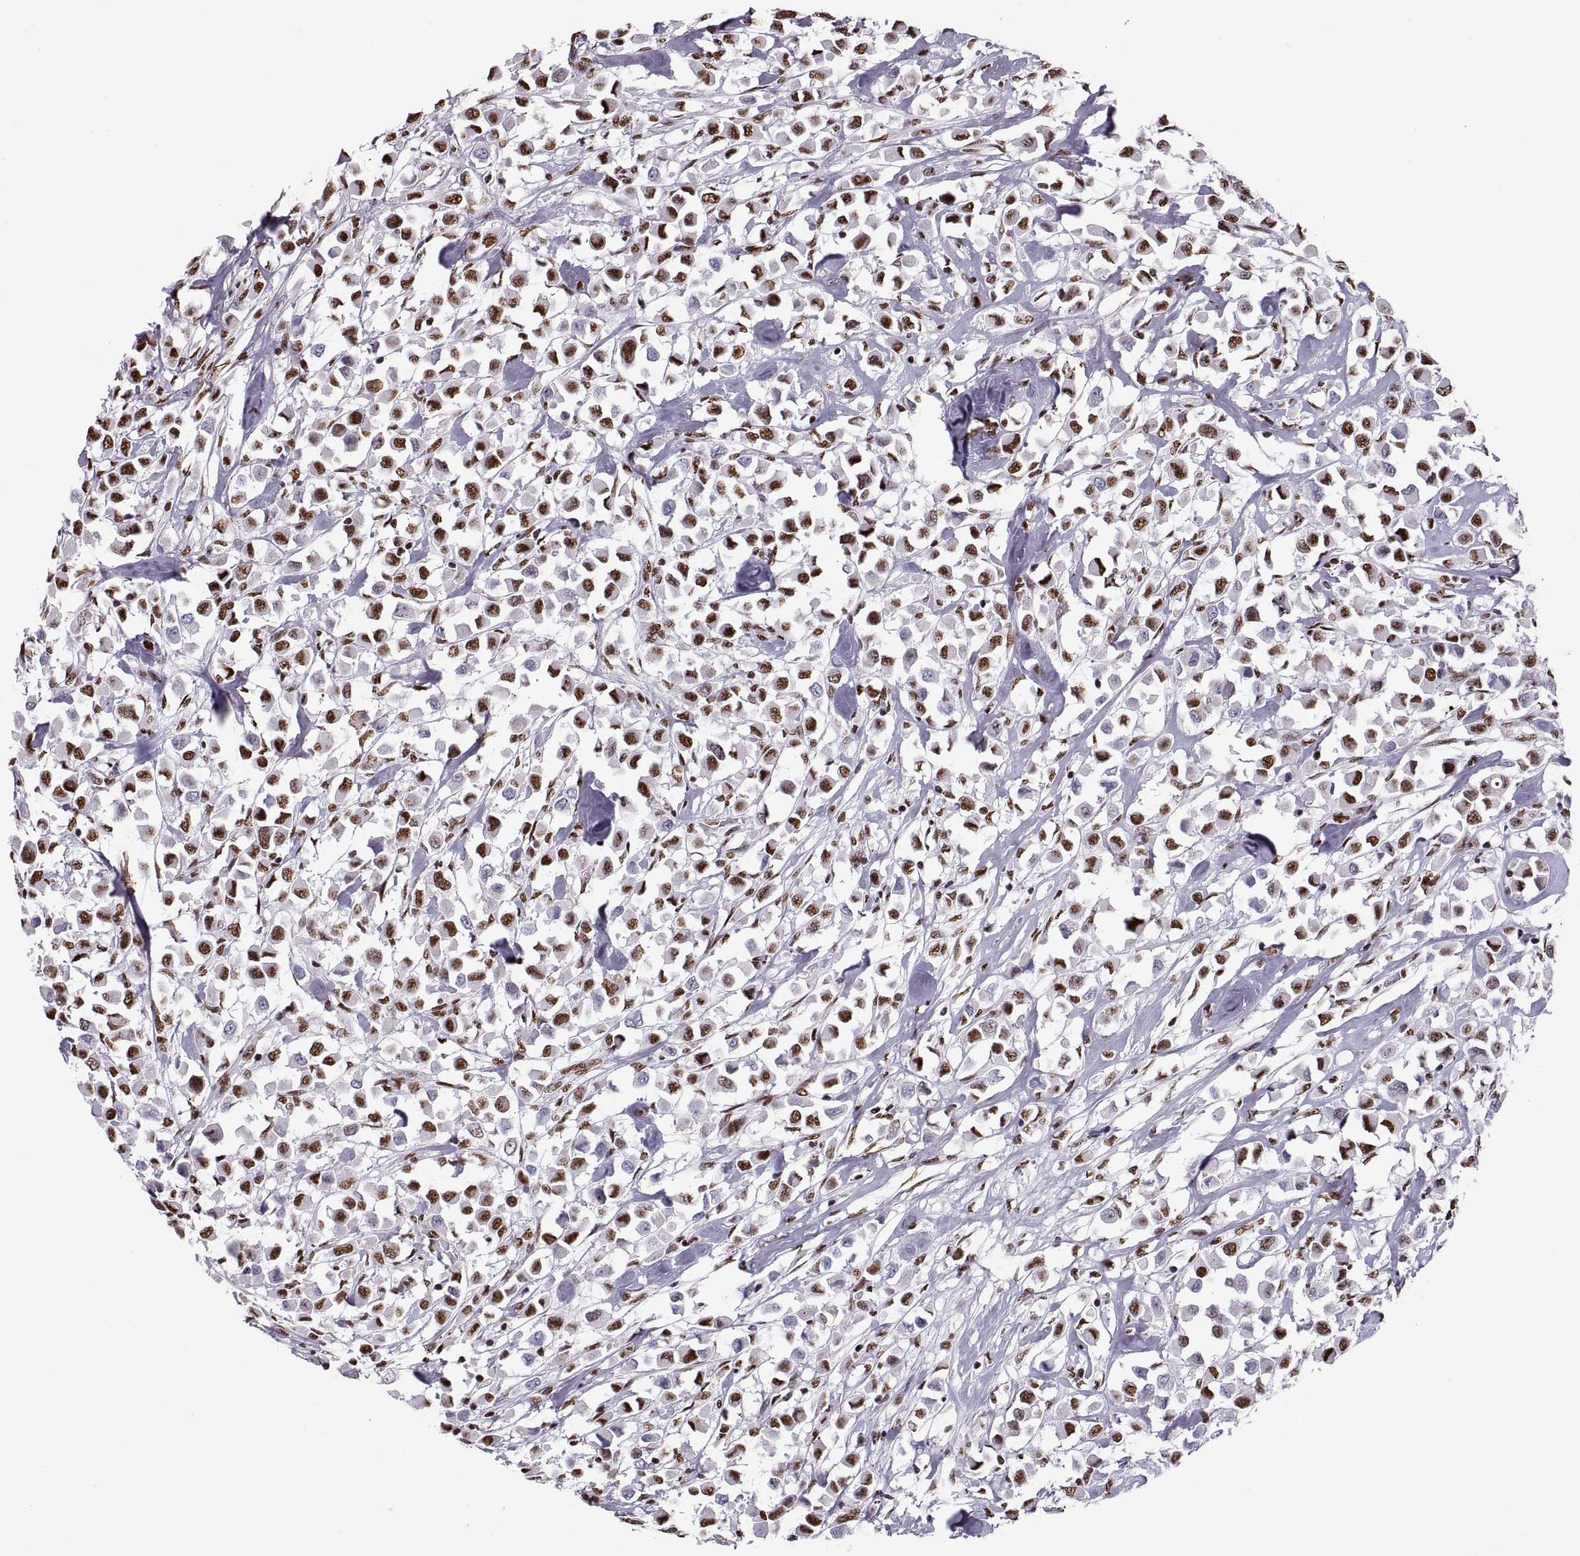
{"staining": {"intensity": "strong", "quantity": ">75%", "location": "nuclear"}, "tissue": "breast cancer", "cell_type": "Tumor cells", "image_type": "cancer", "snomed": [{"axis": "morphology", "description": "Duct carcinoma"}, {"axis": "topography", "description": "Breast"}], "caption": "IHC photomicrograph of neoplastic tissue: human breast infiltrating ductal carcinoma stained using immunohistochemistry (IHC) displays high levels of strong protein expression localized specifically in the nuclear of tumor cells, appearing as a nuclear brown color.", "gene": "SNAI1", "patient": {"sex": "female", "age": 61}}